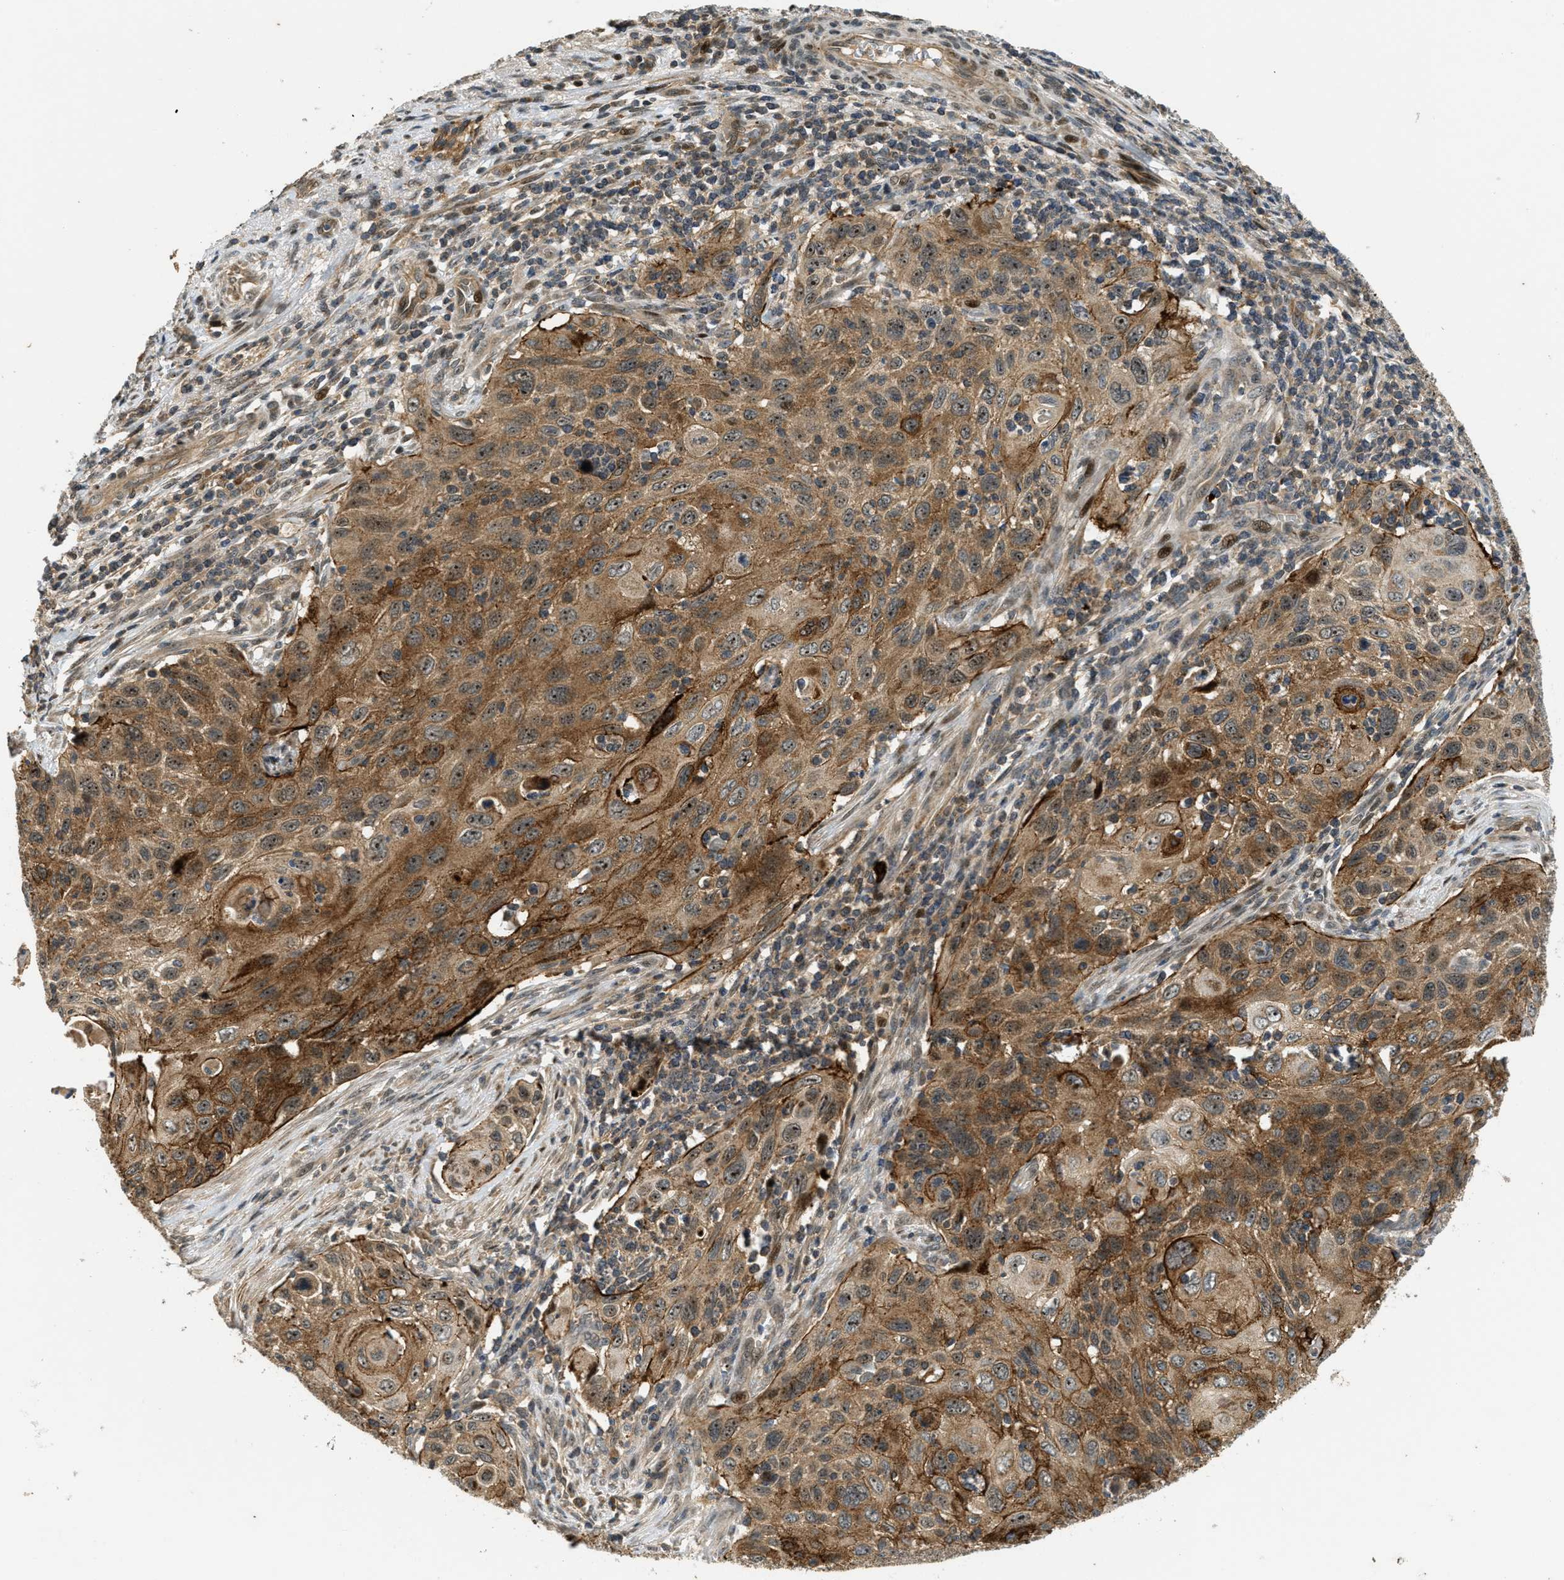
{"staining": {"intensity": "moderate", "quantity": ">75%", "location": "cytoplasmic/membranous"}, "tissue": "cervical cancer", "cell_type": "Tumor cells", "image_type": "cancer", "snomed": [{"axis": "morphology", "description": "Squamous cell carcinoma, NOS"}, {"axis": "topography", "description": "Cervix"}], "caption": "This histopathology image displays immunohistochemistry (IHC) staining of human squamous cell carcinoma (cervical), with medium moderate cytoplasmic/membranous expression in approximately >75% of tumor cells.", "gene": "TRAPPC14", "patient": {"sex": "female", "age": 70}}